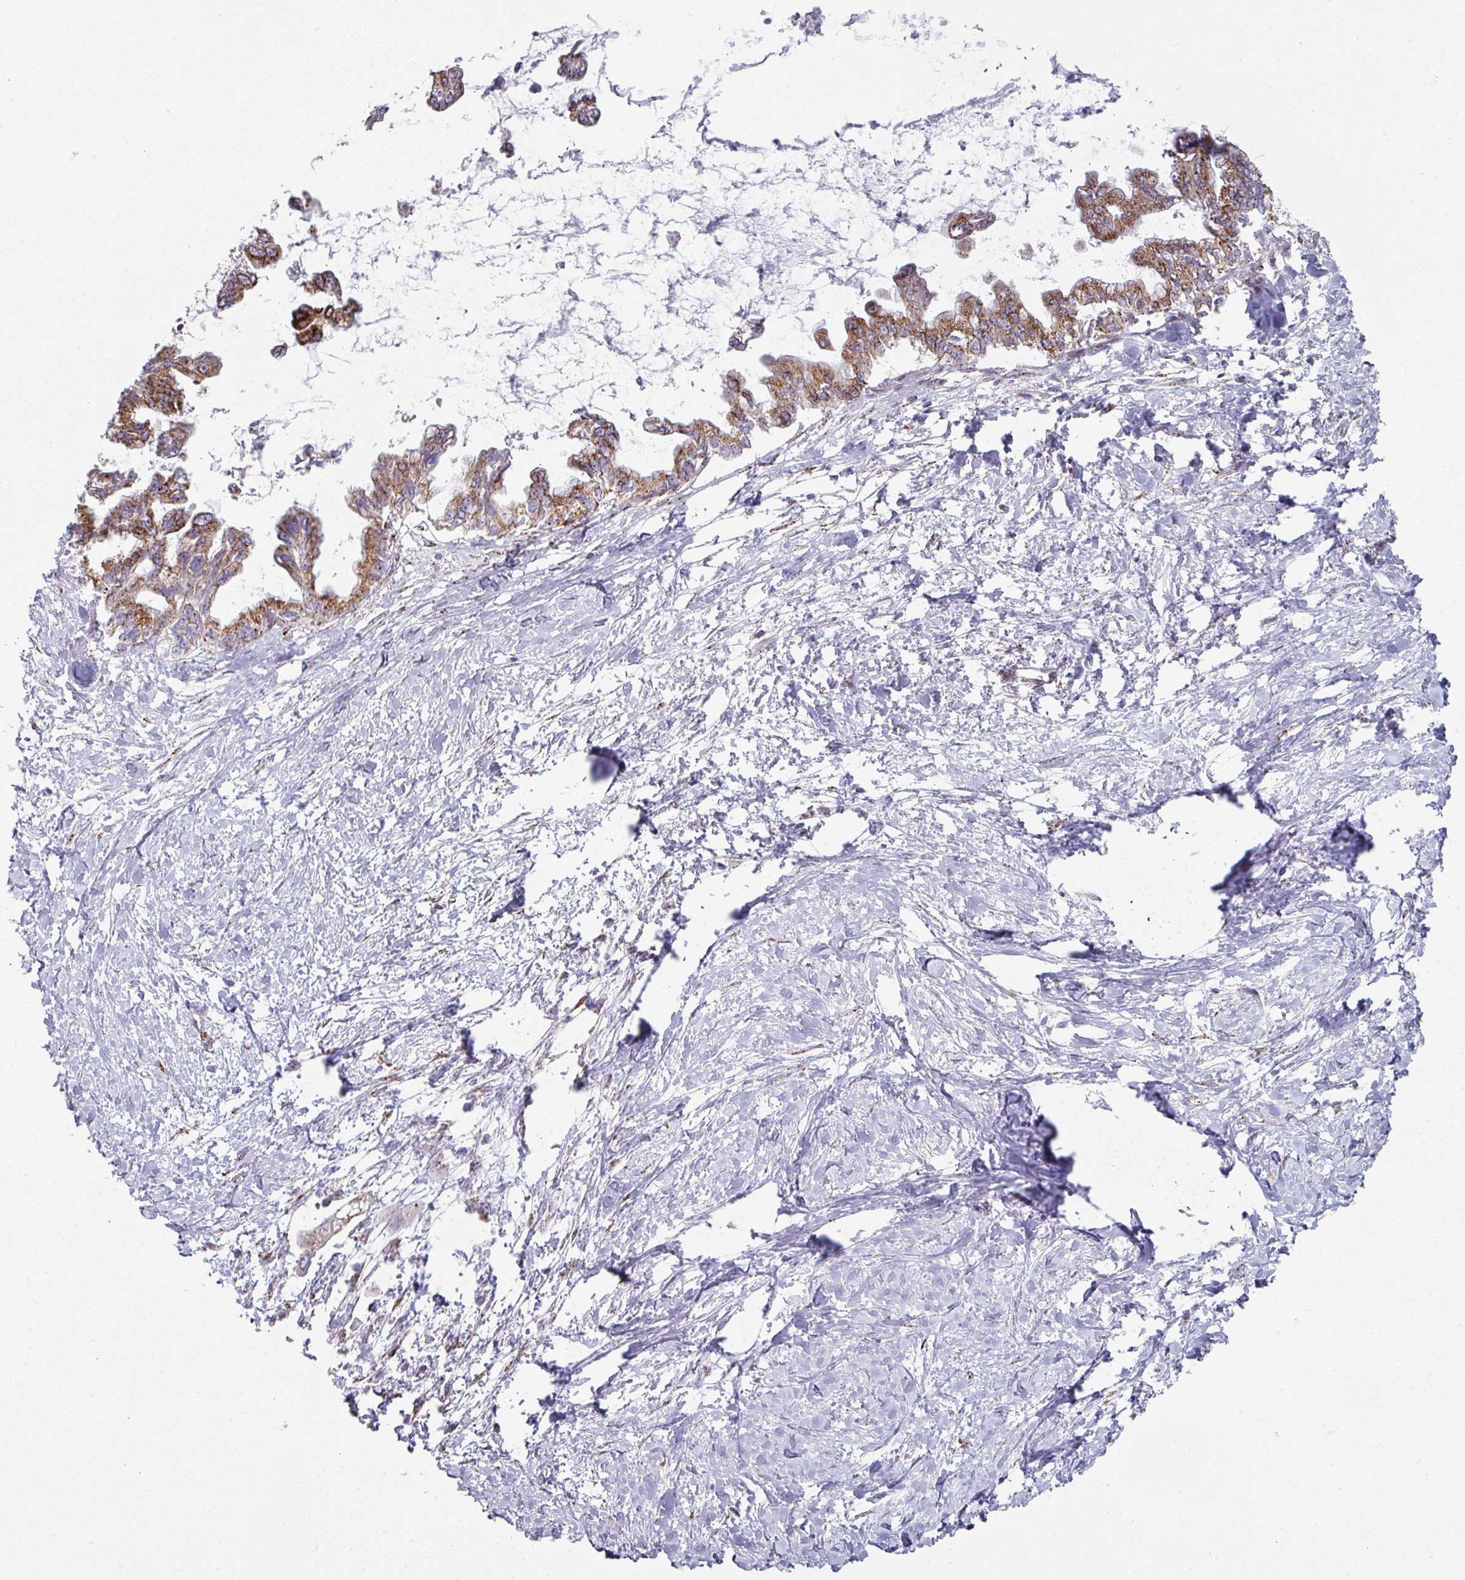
{"staining": {"intensity": "strong", "quantity": ">75%", "location": "cytoplasmic/membranous"}, "tissue": "pancreatic cancer", "cell_type": "Tumor cells", "image_type": "cancer", "snomed": [{"axis": "morphology", "description": "Adenocarcinoma, NOS"}, {"axis": "topography", "description": "Pancreas"}], "caption": "A histopathology image of adenocarcinoma (pancreatic) stained for a protein shows strong cytoplasmic/membranous brown staining in tumor cells.", "gene": "CCDC85B", "patient": {"sex": "male", "age": 61}}